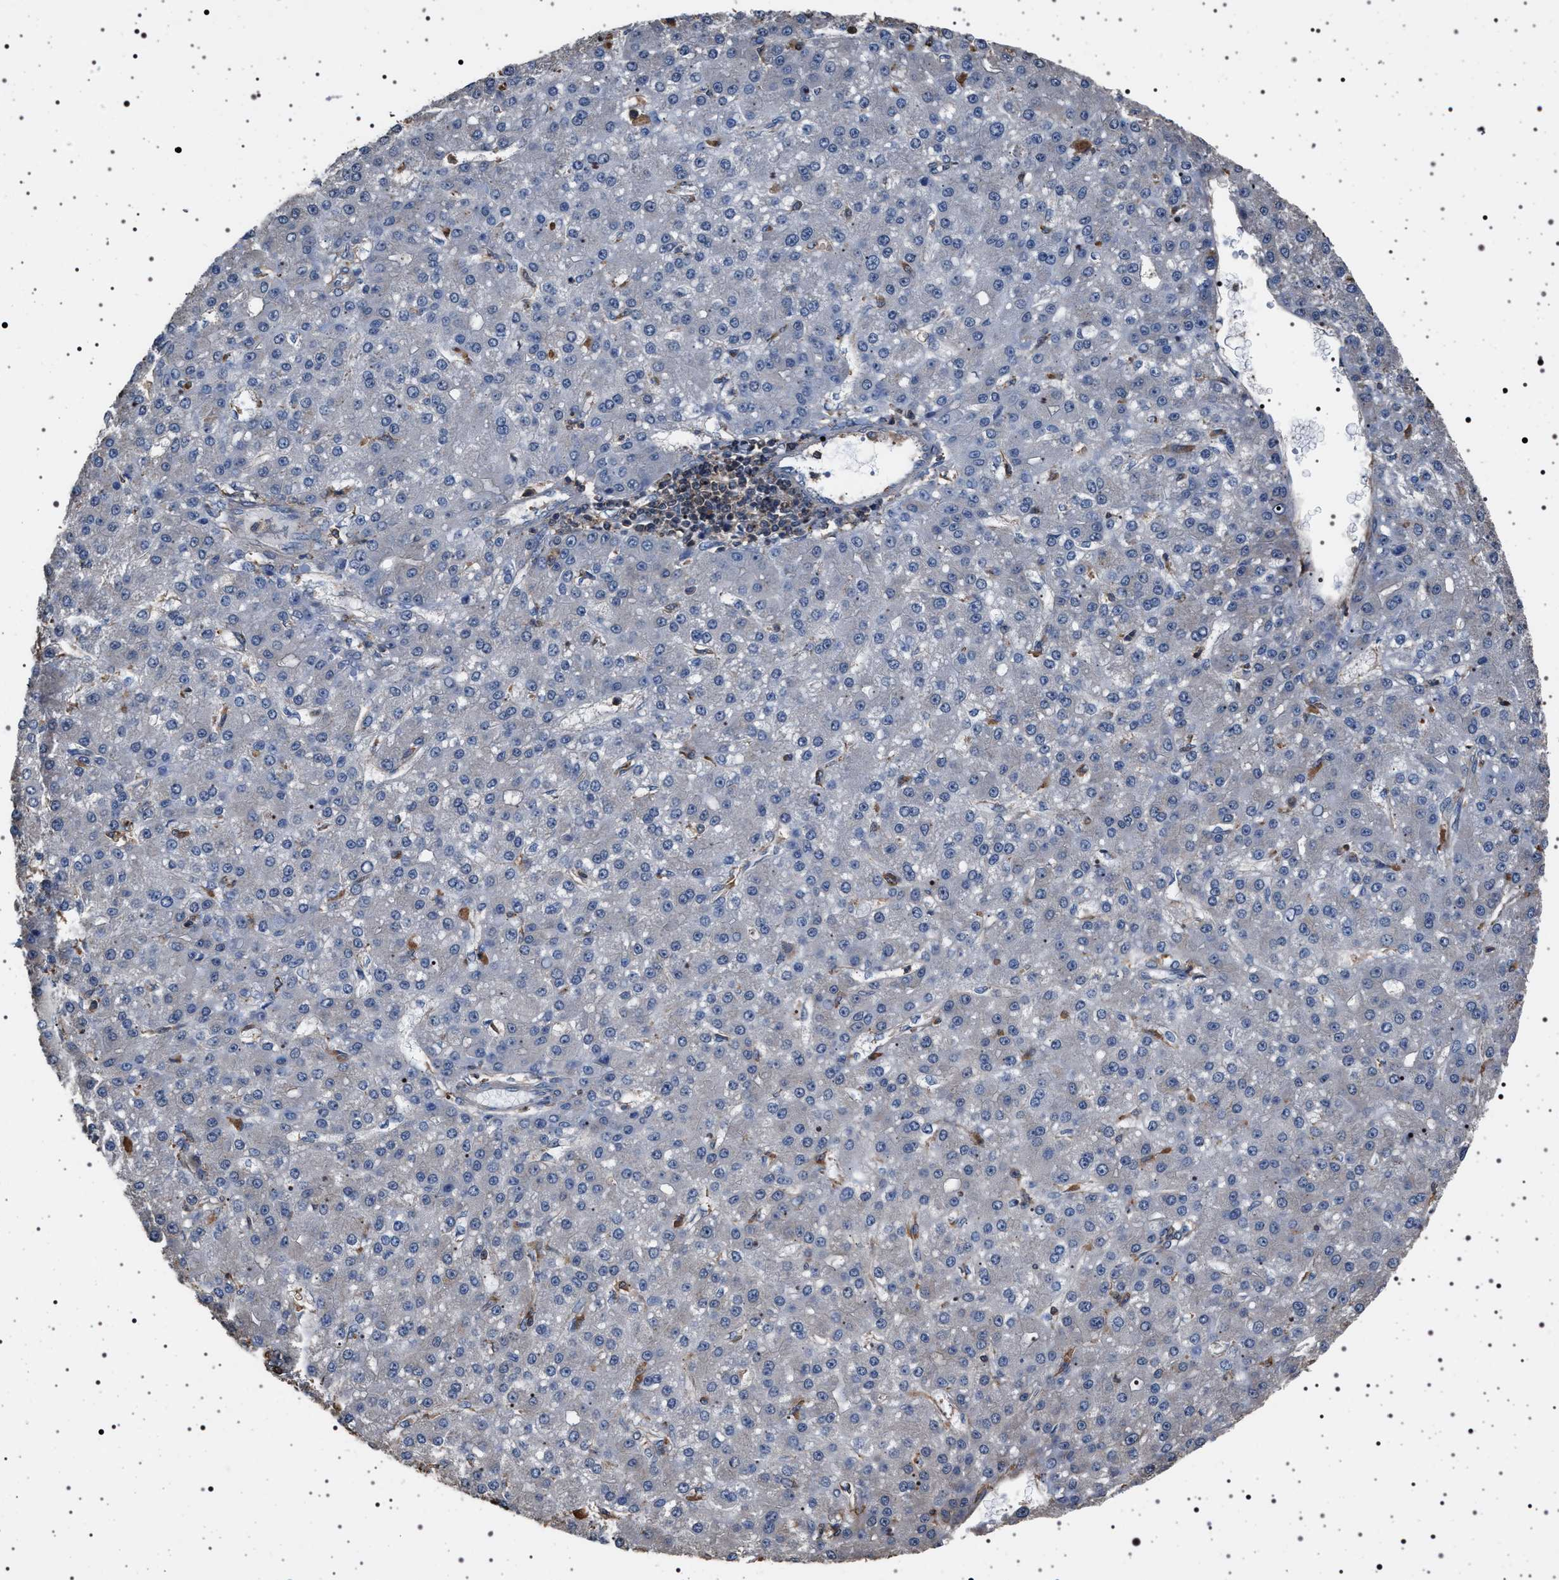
{"staining": {"intensity": "negative", "quantity": "none", "location": "none"}, "tissue": "liver cancer", "cell_type": "Tumor cells", "image_type": "cancer", "snomed": [{"axis": "morphology", "description": "Carcinoma, Hepatocellular, NOS"}, {"axis": "topography", "description": "Liver"}], "caption": "Liver cancer (hepatocellular carcinoma) was stained to show a protein in brown. There is no significant staining in tumor cells.", "gene": "SMAP2", "patient": {"sex": "male", "age": 67}}